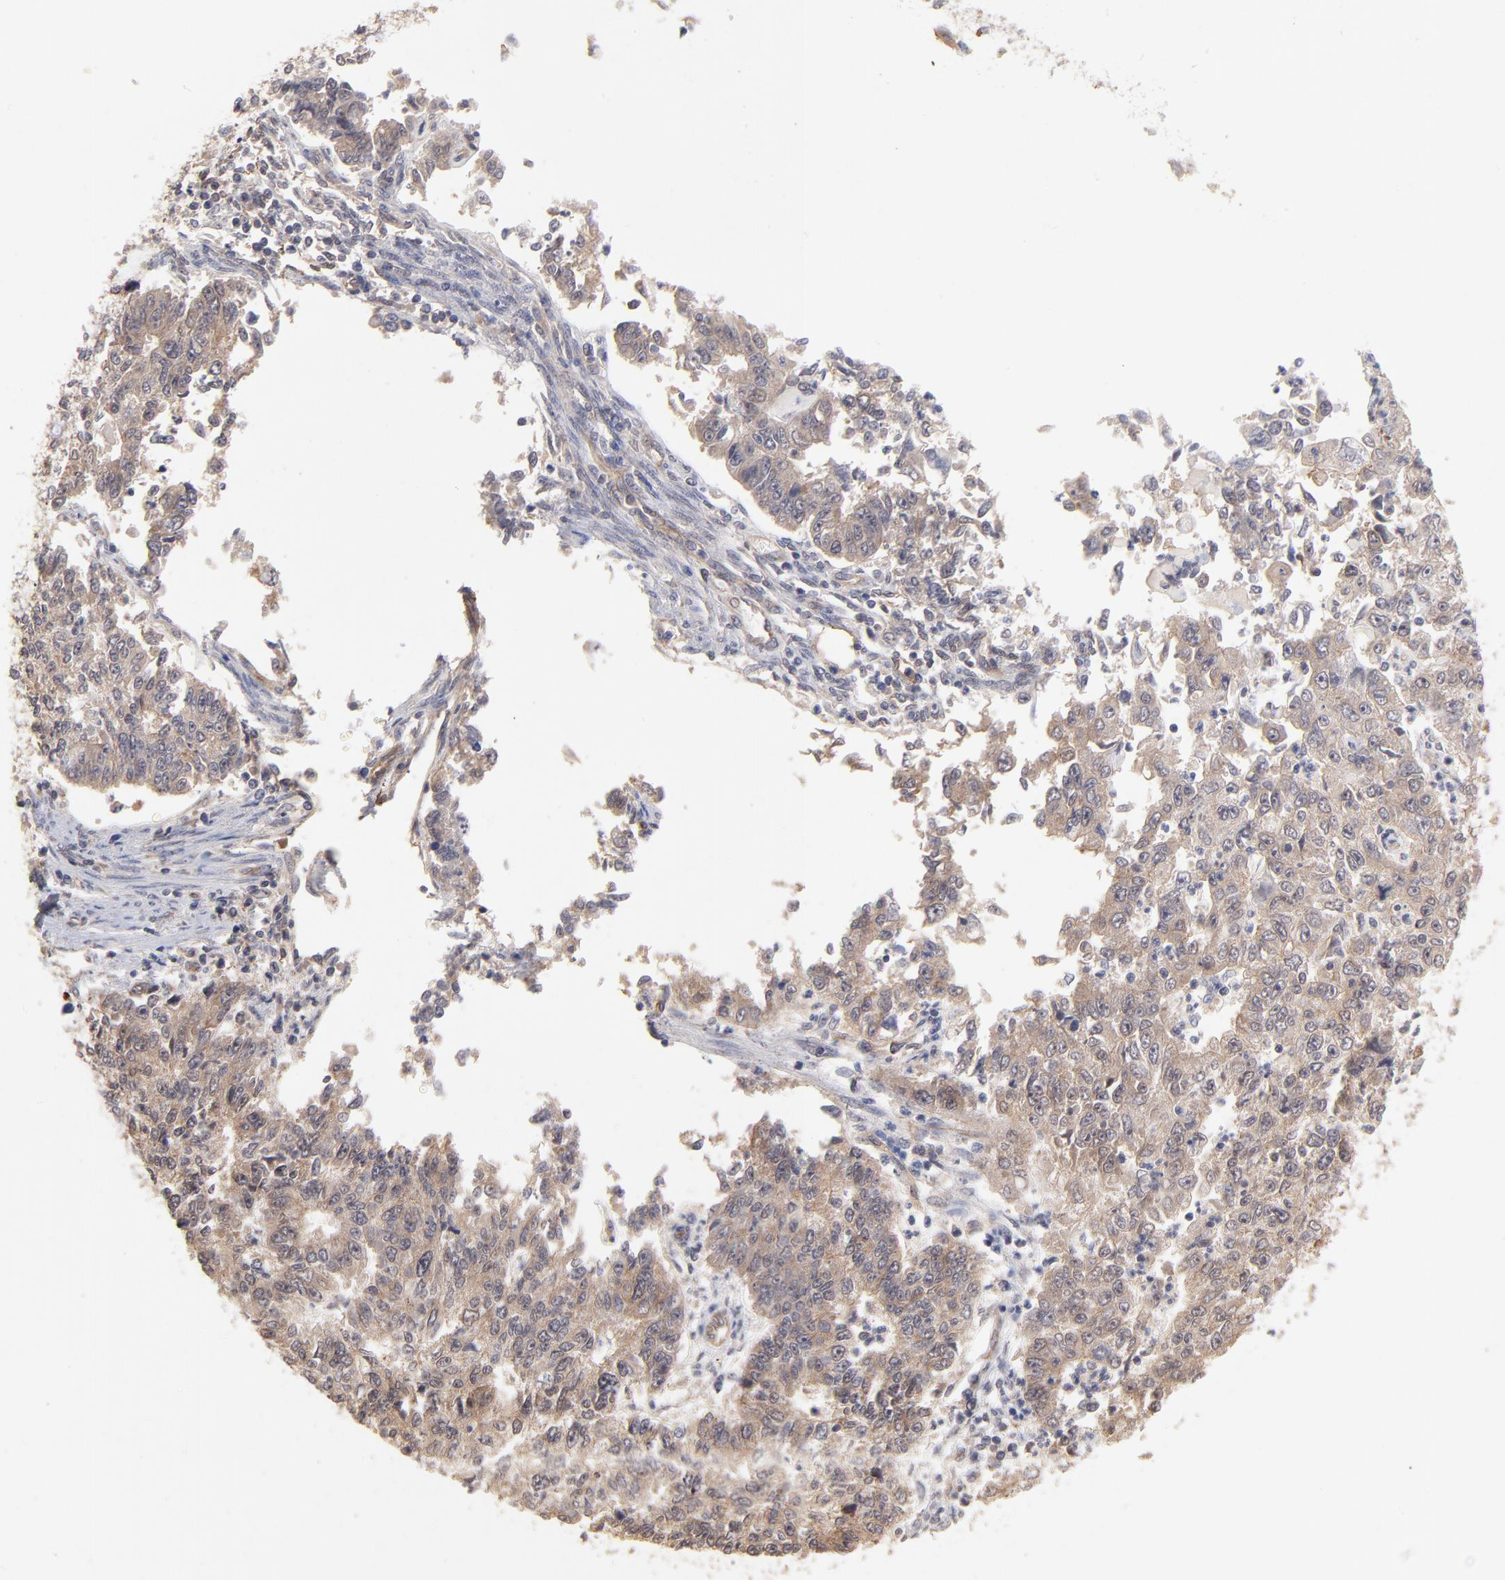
{"staining": {"intensity": "moderate", "quantity": ">75%", "location": "cytoplasmic/membranous"}, "tissue": "endometrial cancer", "cell_type": "Tumor cells", "image_type": "cancer", "snomed": [{"axis": "morphology", "description": "Adenocarcinoma, NOS"}, {"axis": "topography", "description": "Endometrium"}], "caption": "Tumor cells demonstrate medium levels of moderate cytoplasmic/membranous positivity in approximately >75% of cells in human endometrial cancer (adenocarcinoma). (brown staining indicates protein expression, while blue staining denotes nuclei).", "gene": "STAP2", "patient": {"sex": "female", "age": 42}}